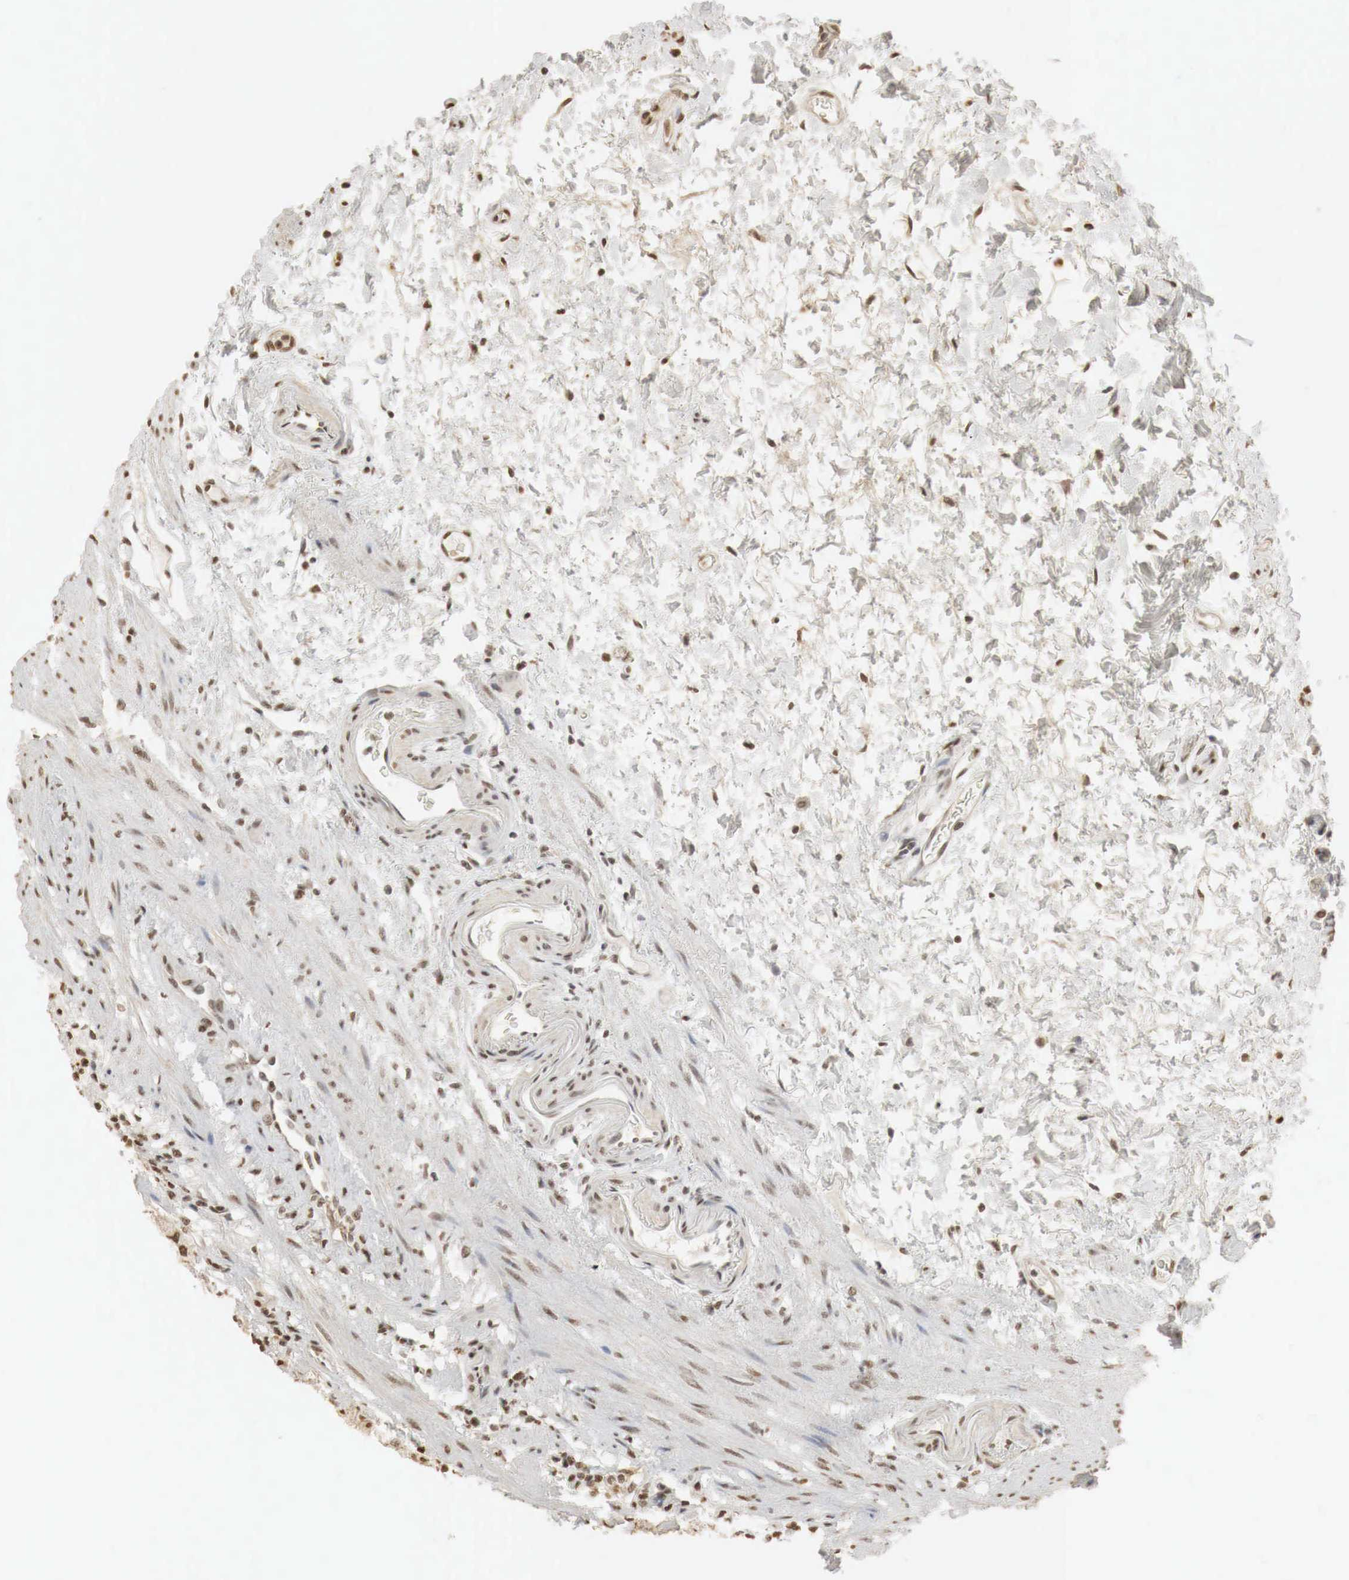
{"staining": {"intensity": "moderate", "quantity": ">75%", "location": "nuclear"}, "tissue": "stomach", "cell_type": "Glandular cells", "image_type": "normal", "snomed": [{"axis": "morphology", "description": "Normal tissue, NOS"}, {"axis": "topography", "description": "Stomach, upper"}], "caption": "Stomach stained with DAB IHC reveals medium levels of moderate nuclear staining in approximately >75% of glandular cells.", "gene": "ERBB4", "patient": {"sex": "female", "age": 75}}